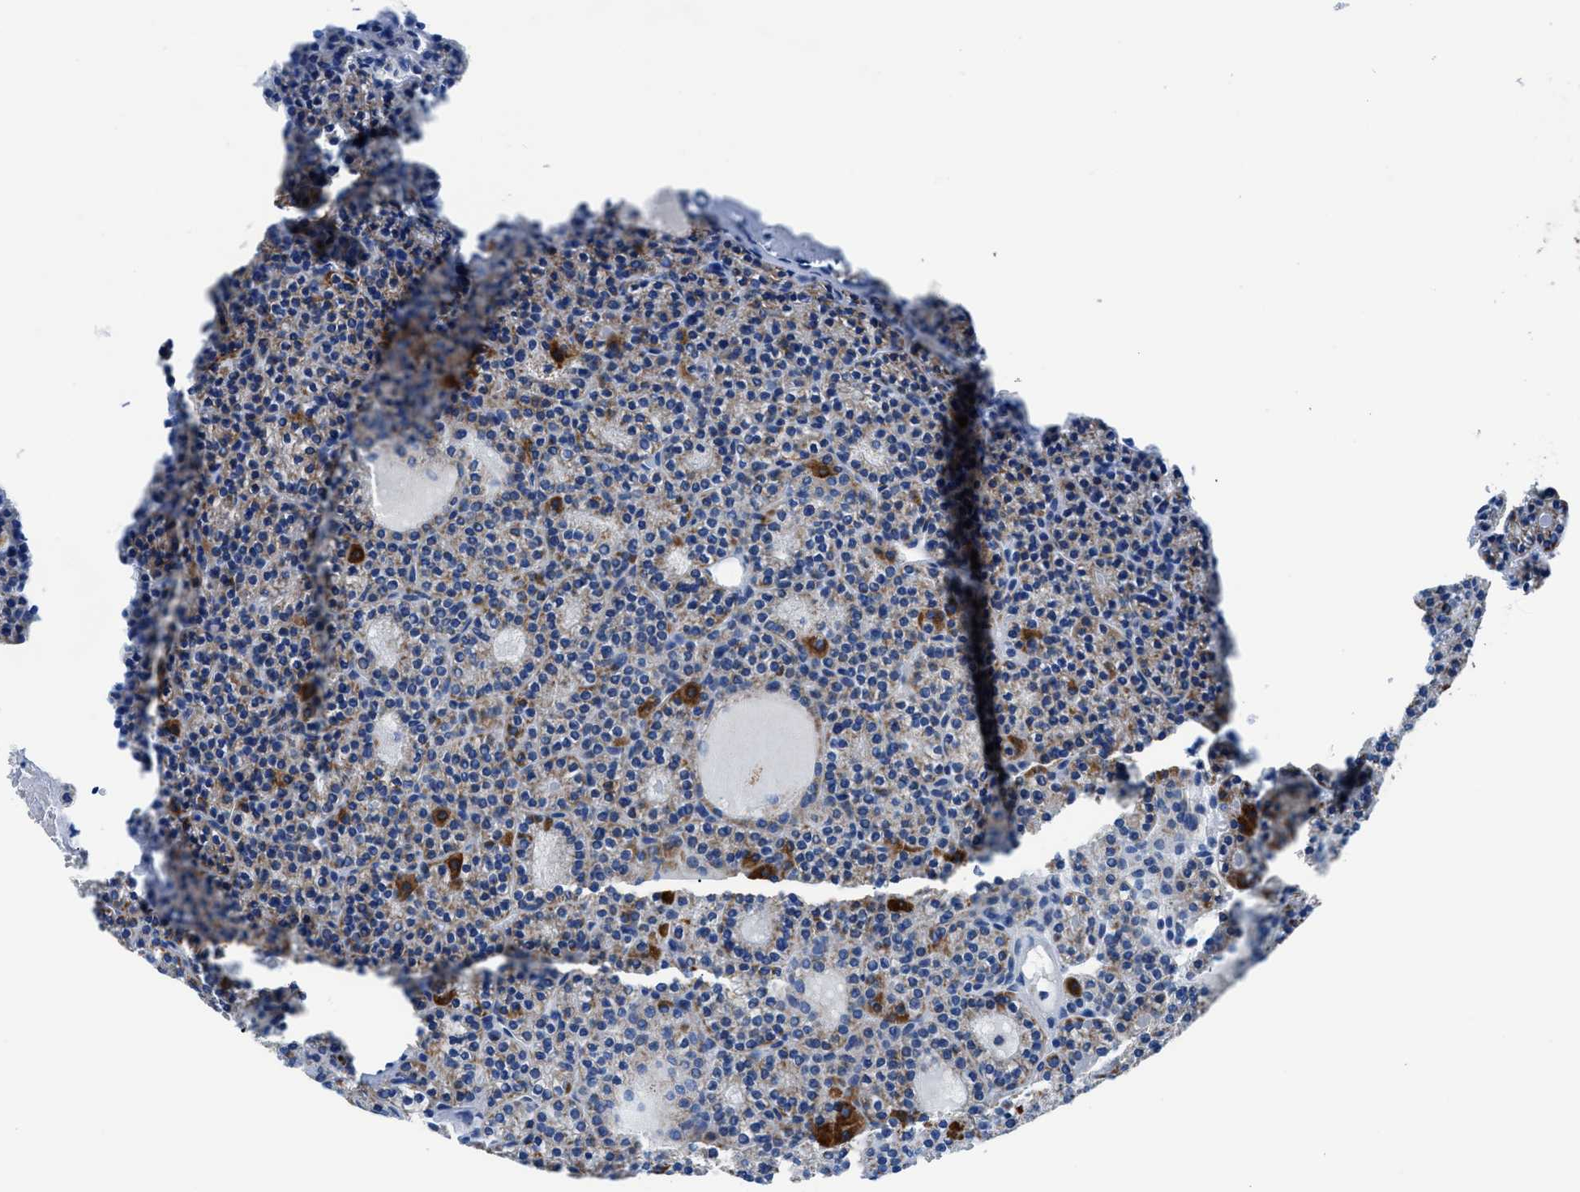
{"staining": {"intensity": "strong", "quantity": ">75%", "location": "cytoplasmic/membranous"}, "tissue": "parathyroid gland", "cell_type": "Glandular cells", "image_type": "normal", "snomed": [{"axis": "morphology", "description": "Normal tissue, NOS"}, {"axis": "morphology", "description": "Adenoma, NOS"}, {"axis": "topography", "description": "Parathyroid gland"}], "caption": "IHC photomicrograph of unremarkable parathyroid gland: parathyroid gland stained using immunohistochemistry exhibits high levels of strong protein expression localized specifically in the cytoplasmic/membranous of glandular cells, appearing as a cytoplasmic/membranous brown color.", "gene": "ZDHHC3", "patient": {"sex": "female", "age": 64}}